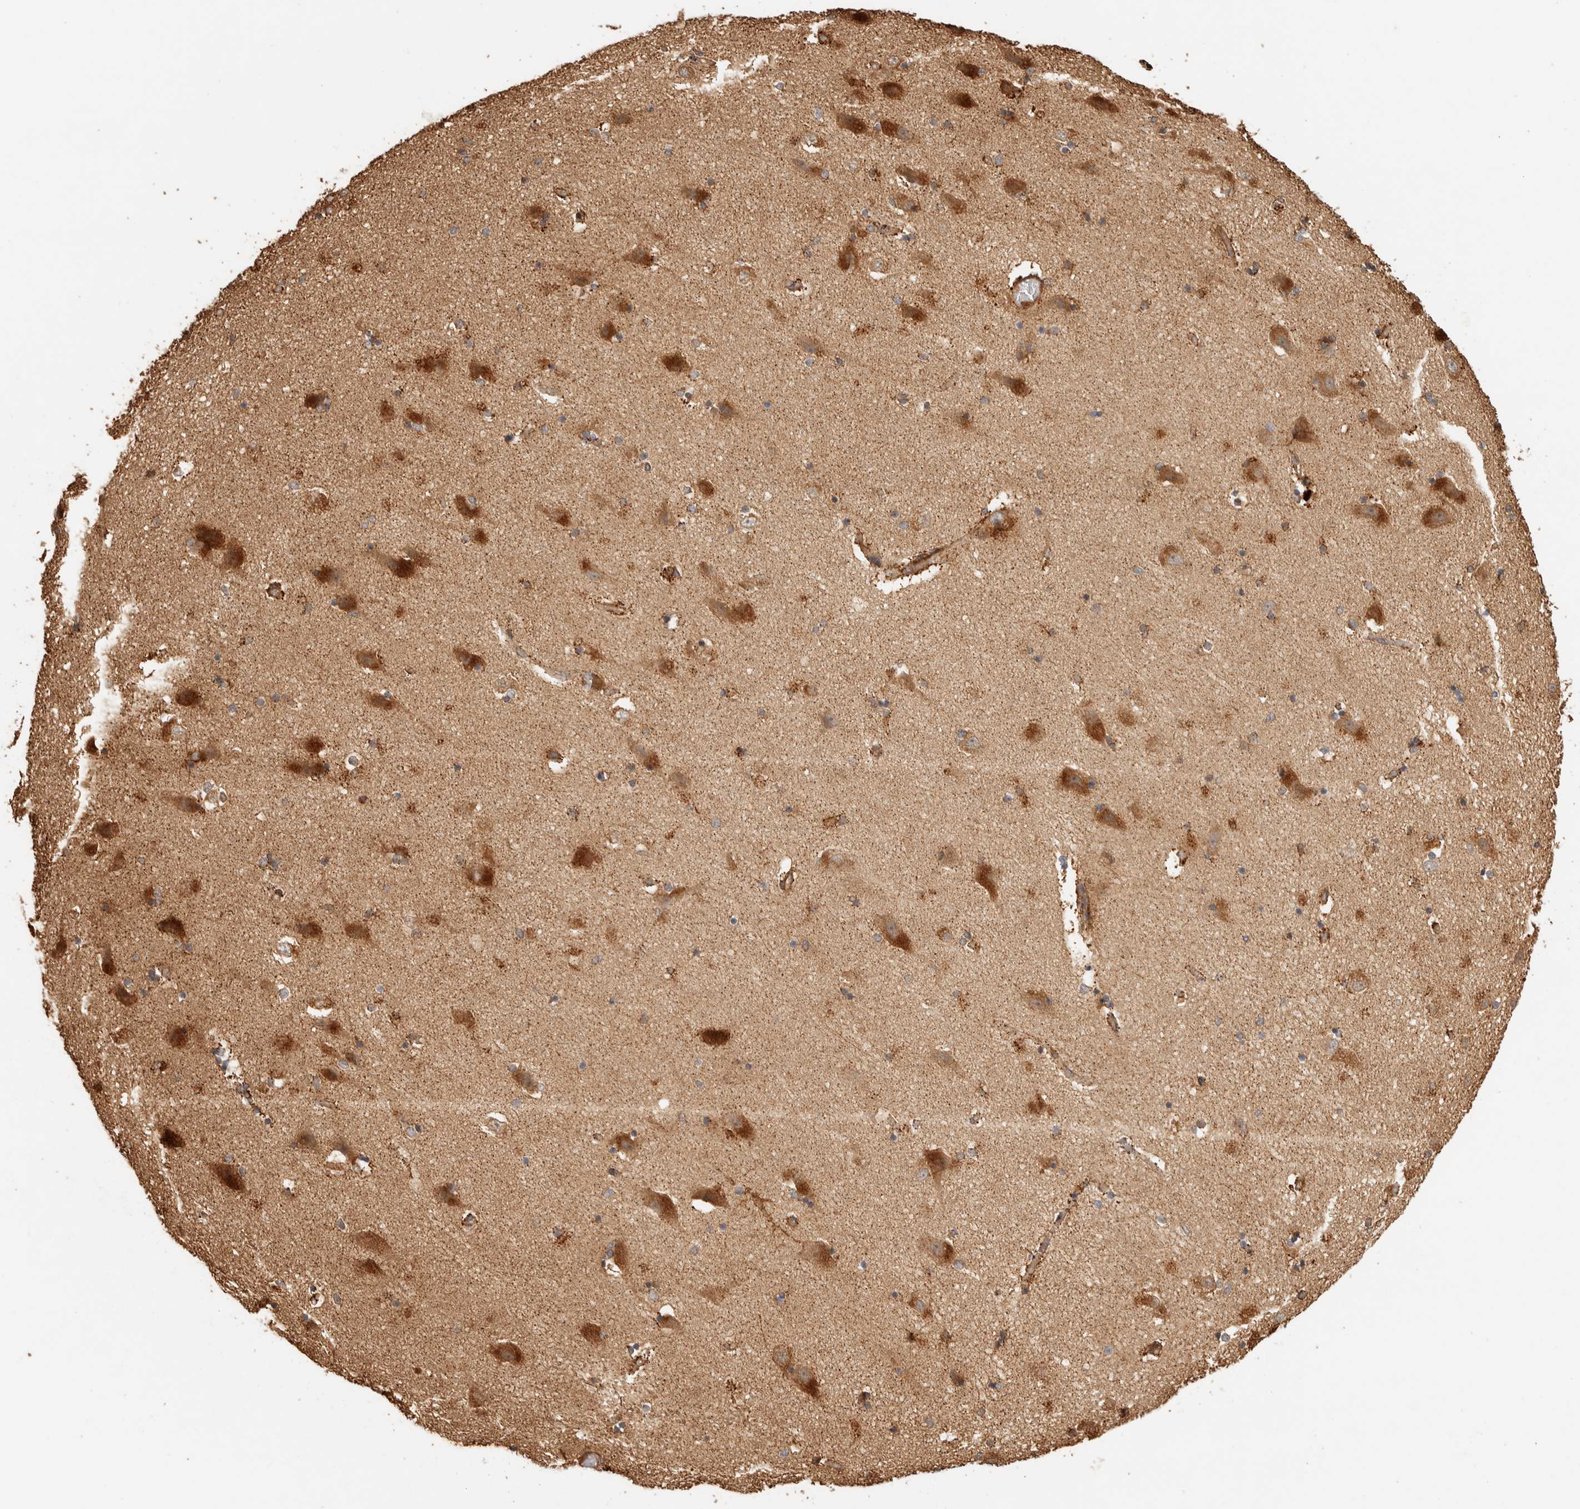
{"staining": {"intensity": "moderate", "quantity": "25%-75%", "location": "cytoplasmic/membranous"}, "tissue": "hippocampus", "cell_type": "Glial cells", "image_type": "normal", "snomed": [{"axis": "morphology", "description": "Normal tissue, NOS"}, {"axis": "topography", "description": "Hippocampus"}], "caption": "Protein staining reveals moderate cytoplasmic/membranous positivity in approximately 25%-75% of glial cells in unremarkable hippocampus. (brown staining indicates protein expression, while blue staining denotes nuclei).", "gene": "EXOC7", "patient": {"sex": "female", "age": 54}}